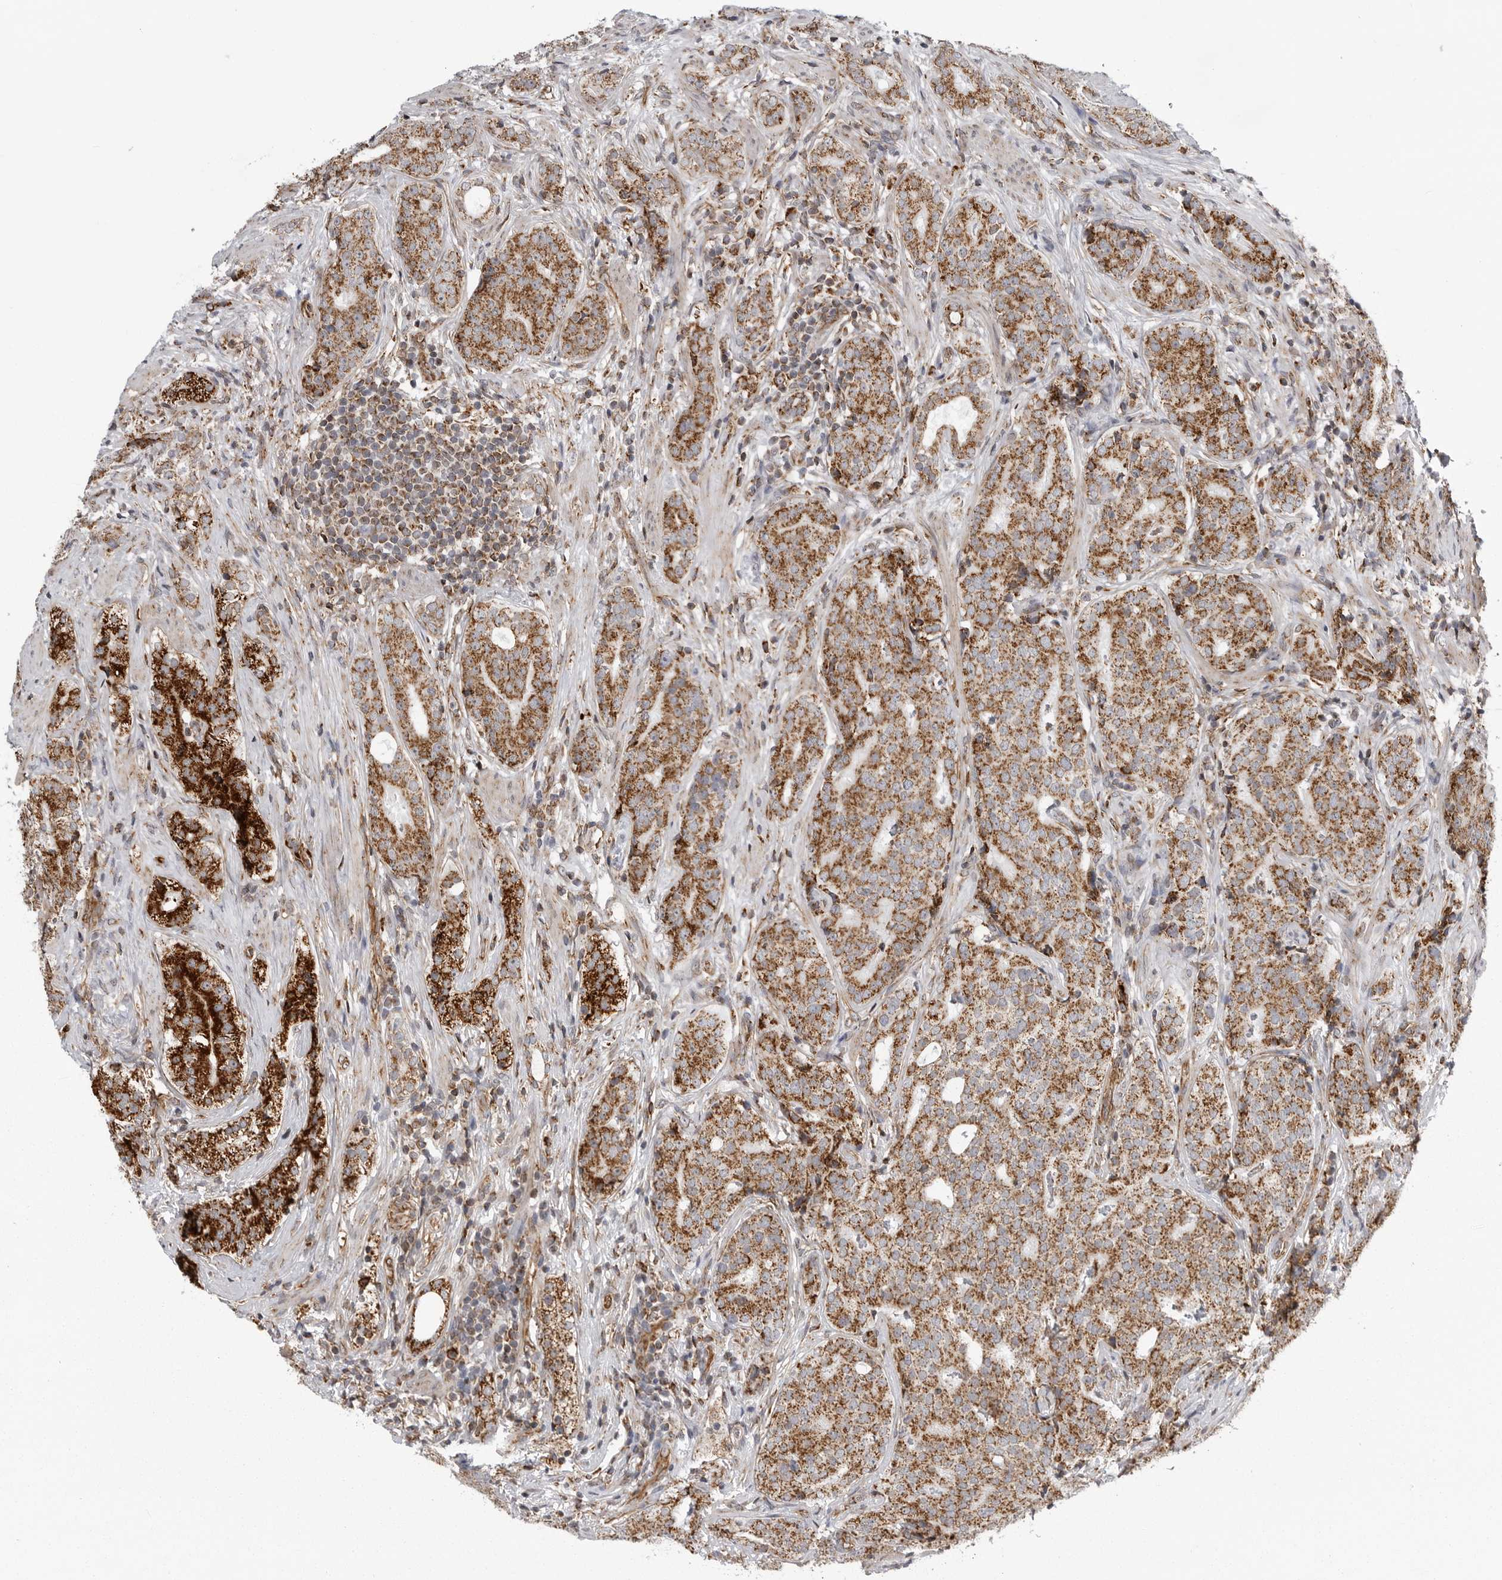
{"staining": {"intensity": "strong", "quantity": ">75%", "location": "cytoplasmic/membranous"}, "tissue": "prostate cancer", "cell_type": "Tumor cells", "image_type": "cancer", "snomed": [{"axis": "morphology", "description": "Adenocarcinoma, High grade"}, {"axis": "topography", "description": "Prostate"}], "caption": "DAB immunohistochemical staining of adenocarcinoma (high-grade) (prostate) reveals strong cytoplasmic/membranous protein expression in about >75% of tumor cells.", "gene": "FH", "patient": {"sex": "male", "age": 56}}